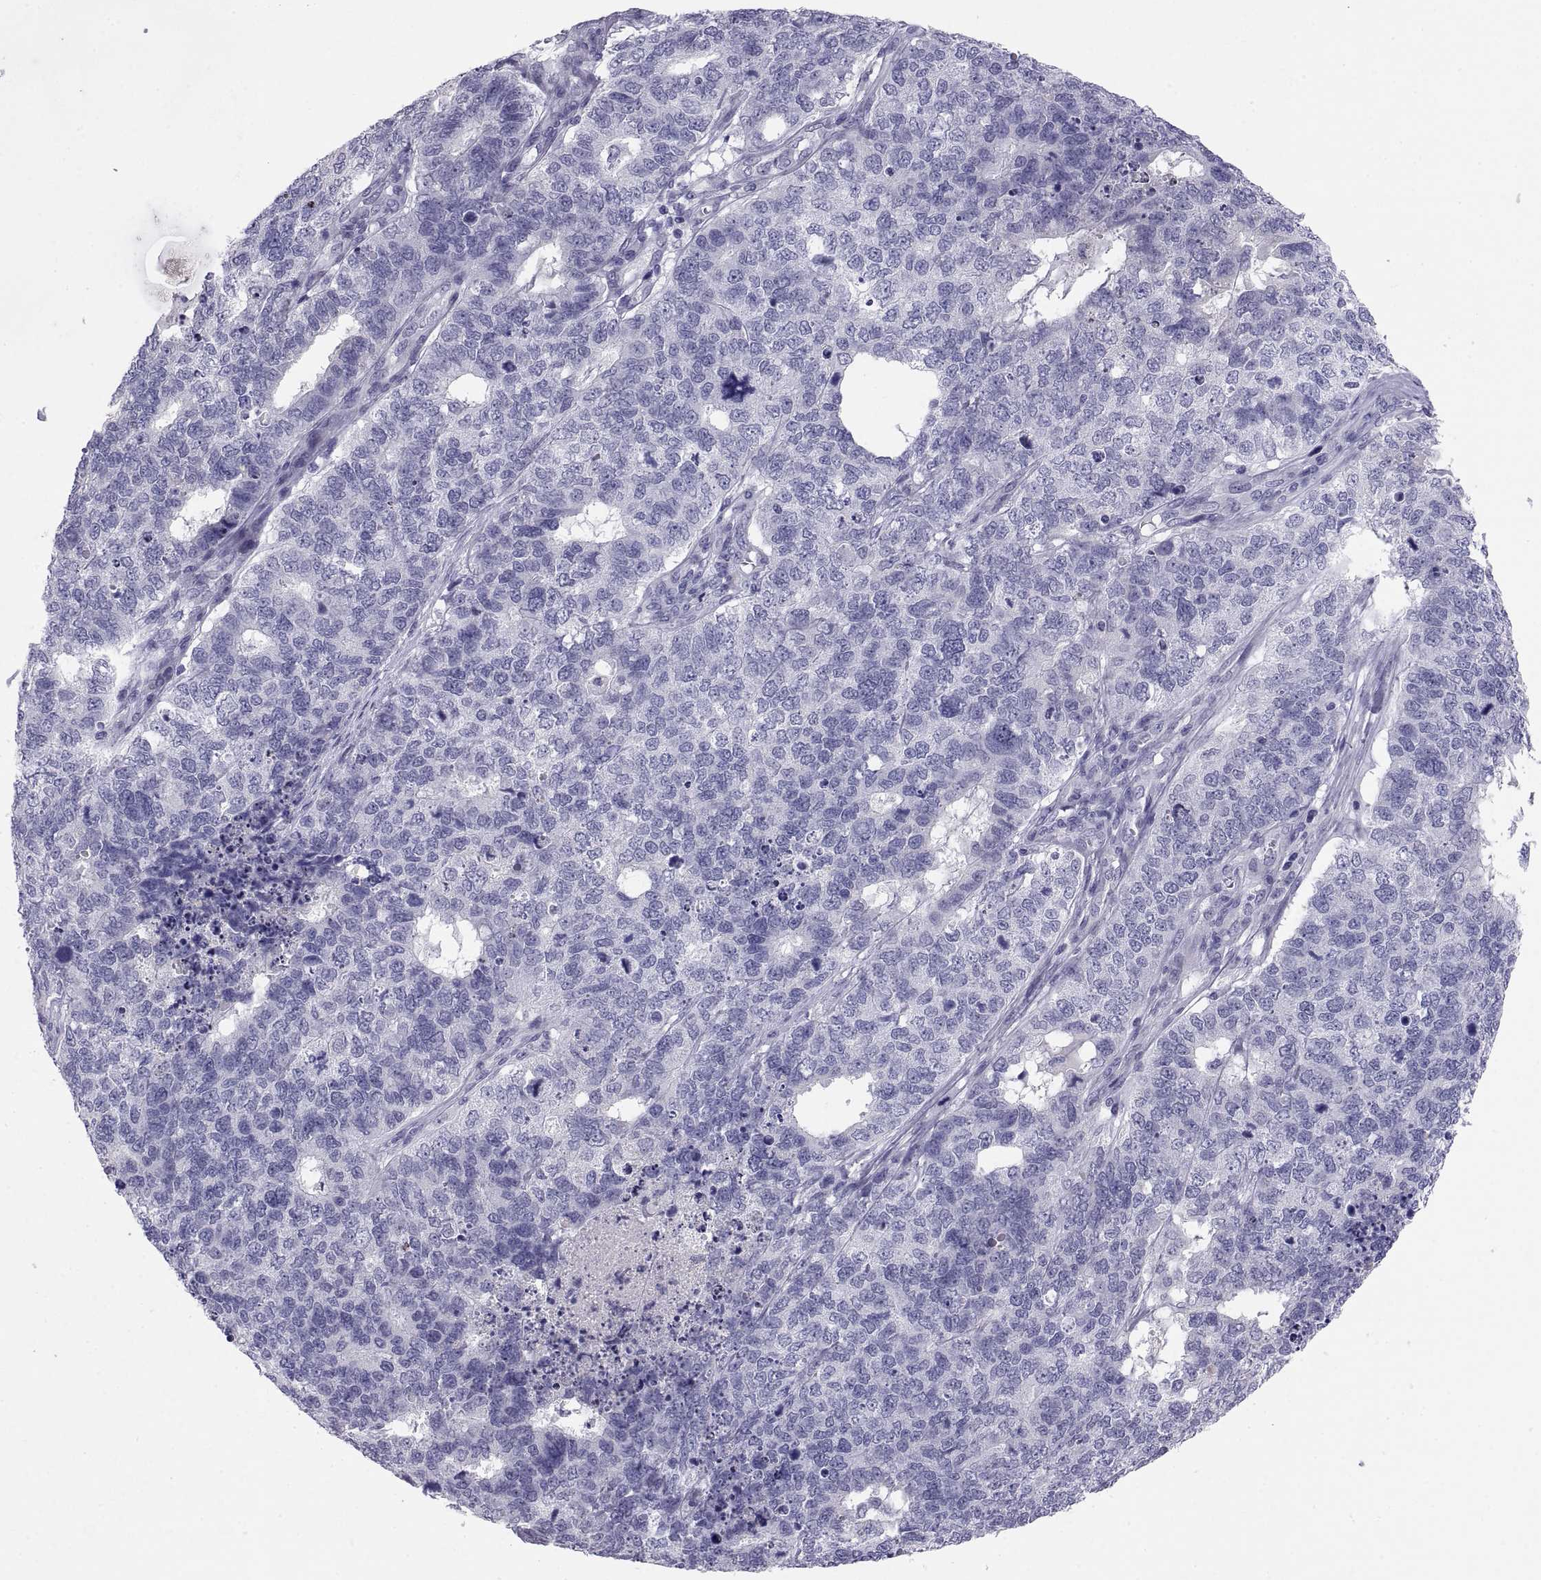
{"staining": {"intensity": "negative", "quantity": "none", "location": "none"}, "tissue": "cervical cancer", "cell_type": "Tumor cells", "image_type": "cancer", "snomed": [{"axis": "morphology", "description": "Squamous cell carcinoma, NOS"}, {"axis": "topography", "description": "Cervix"}], "caption": "A histopathology image of cervical cancer (squamous cell carcinoma) stained for a protein shows no brown staining in tumor cells.", "gene": "TEX13A", "patient": {"sex": "female", "age": 63}}